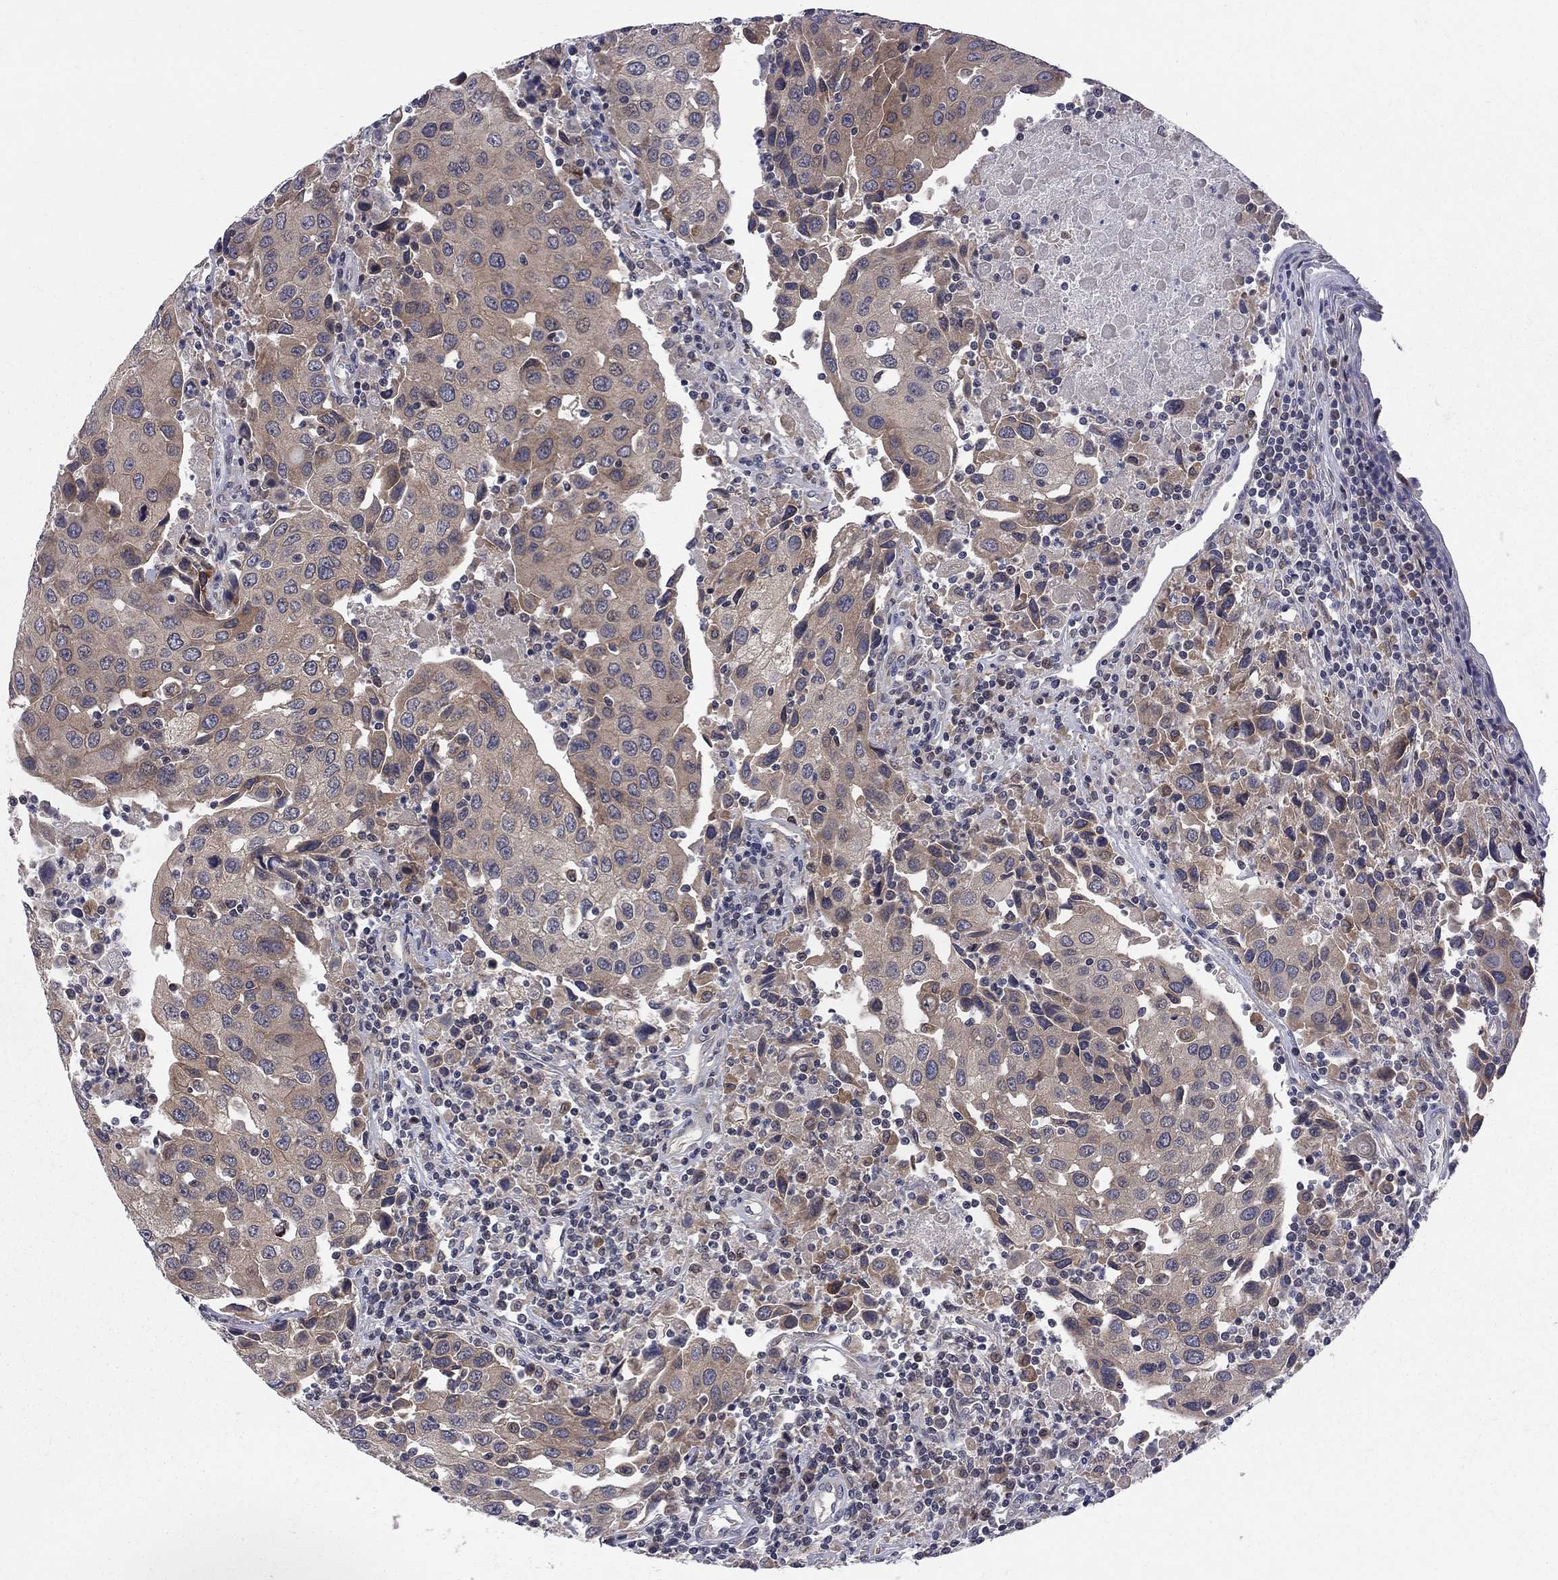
{"staining": {"intensity": "moderate", "quantity": "25%-75%", "location": "cytoplasmic/membranous"}, "tissue": "urothelial cancer", "cell_type": "Tumor cells", "image_type": "cancer", "snomed": [{"axis": "morphology", "description": "Urothelial carcinoma, High grade"}, {"axis": "topography", "description": "Urinary bladder"}], "caption": "Protein positivity by IHC demonstrates moderate cytoplasmic/membranous positivity in approximately 25%-75% of tumor cells in high-grade urothelial carcinoma.", "gene": "CNOT11", "patient": {"sex": "female", "age": 85}}